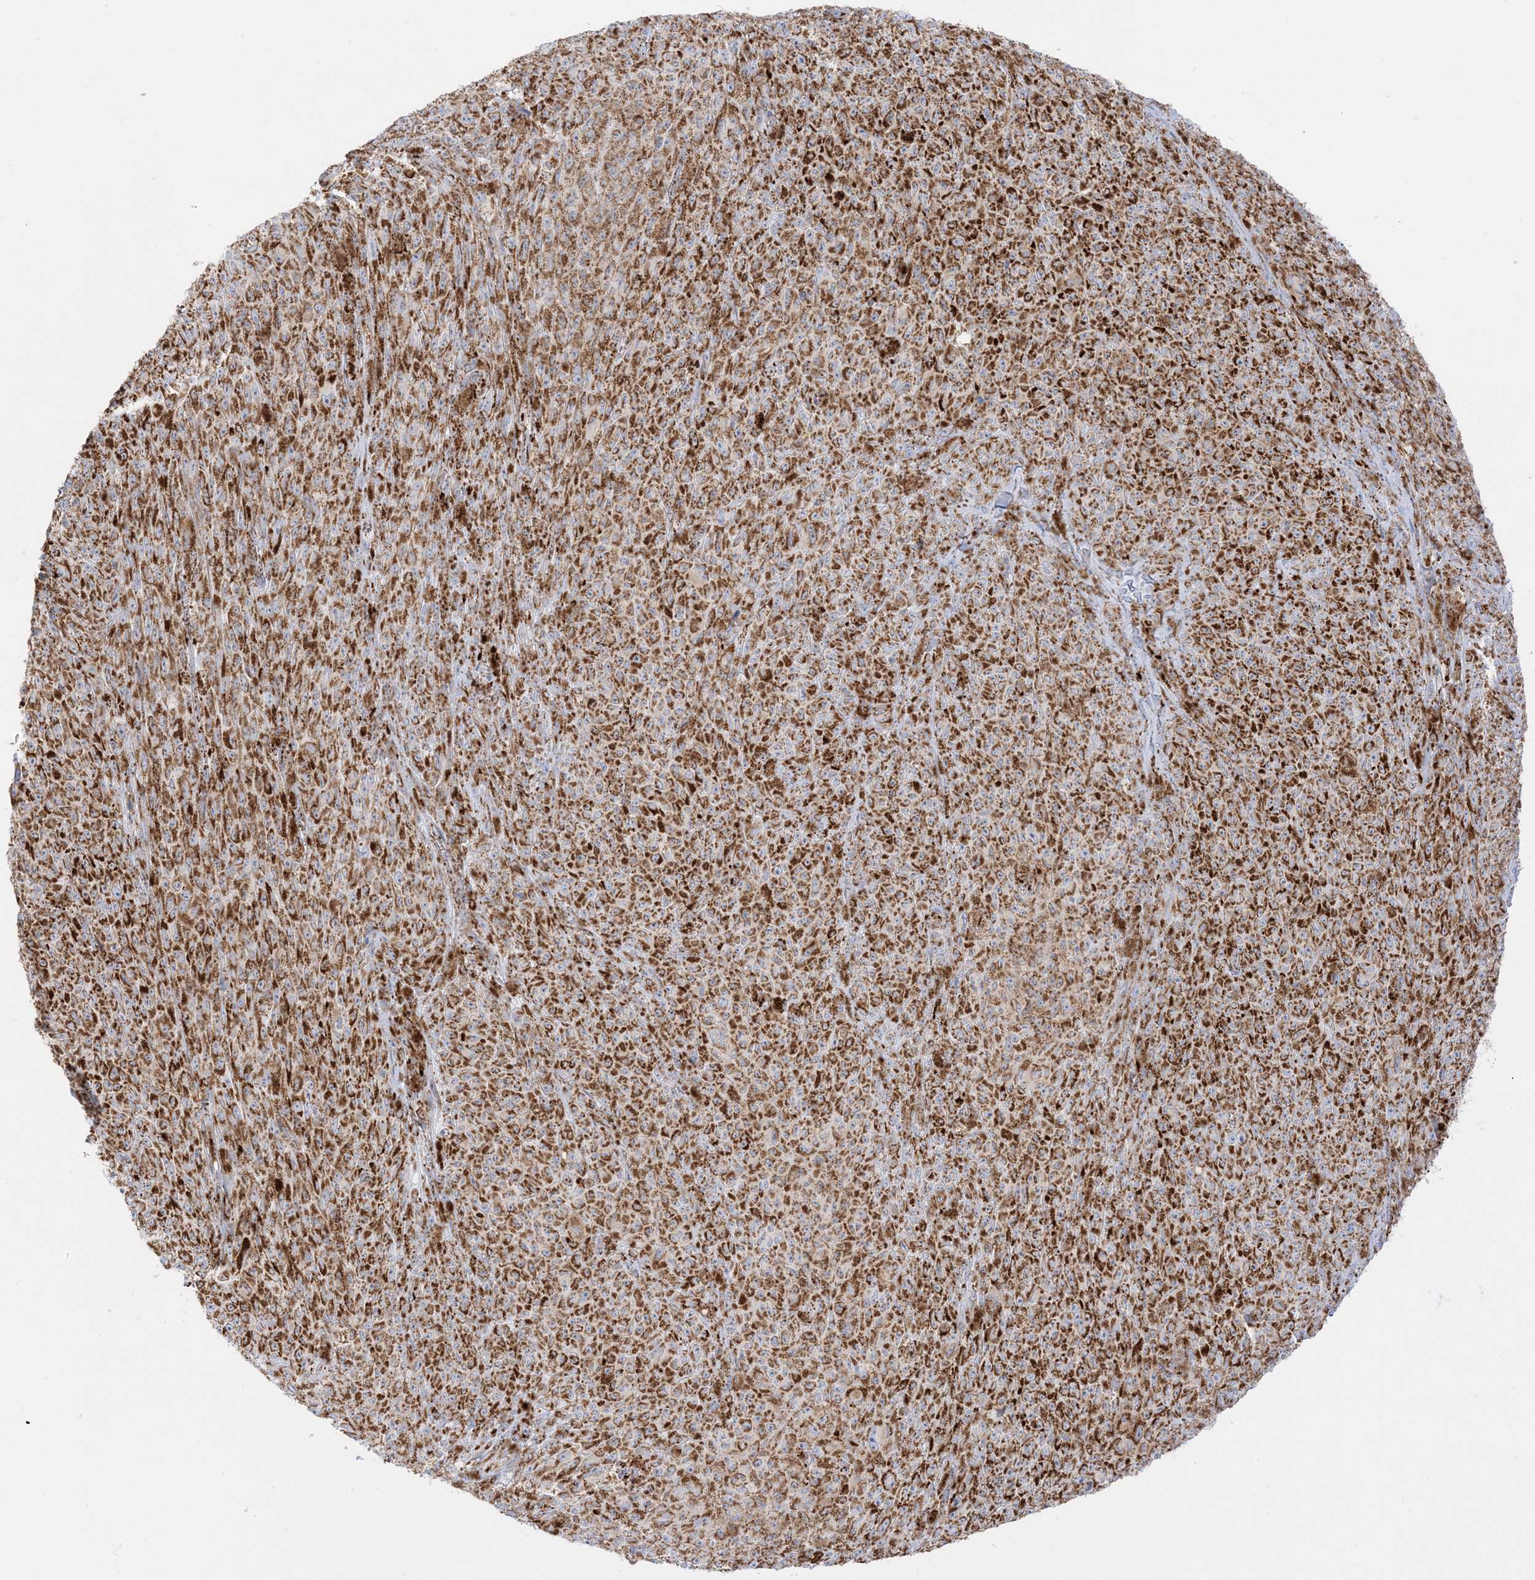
{"staining": {"intensity": "strong", "quantity": ">75%", "location": "cytoplasmic/membranous"}, "tissue": "melanoma", "cell_type": "Tumor cells", "image_type": "cancer", "snomed": [{"axis": "morphology", "description": "Malignant melanoma, NOS"}, {"axis": "topography", "description": "Skin"}], "caption": "Protein analysis of malignant melanoma tissue exhibits strong cytoplasmic/membranous positivity in about >75% of tumor cells.", "gene": "MRPS36", "patient": {"sex": "female", "age": 82}}